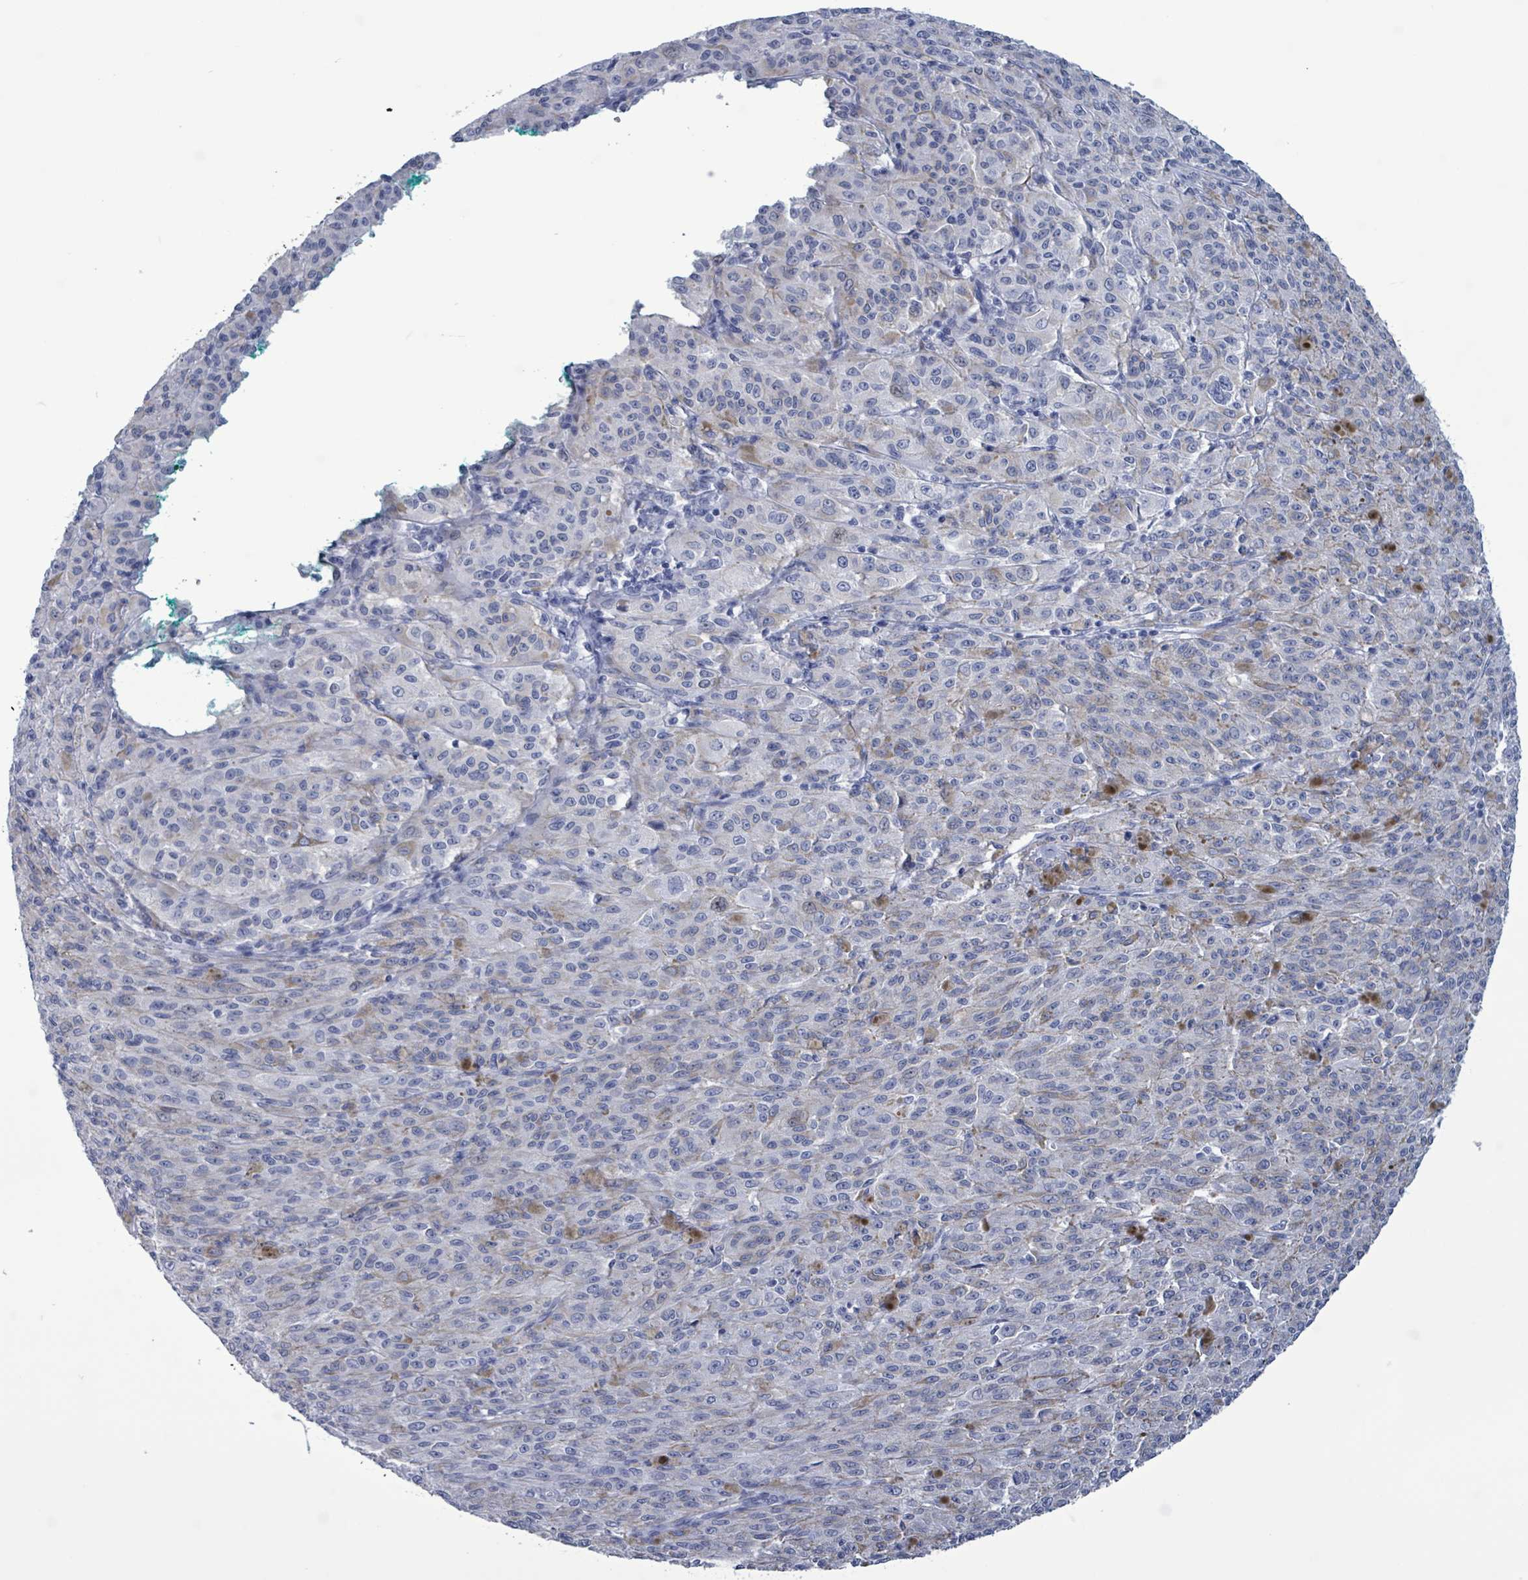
{"staining": {"intensity": "negative", "quantity": "none", "location": "none"}, "tissue": "melanoma", "cell_type": "Tumor cells", "image_type": "cancer", "snomed": [{"axis": "morphology", "description": "Malignant melanoma, NOS"}, {"axis": "topography", "description": "Skin"}], "caption": "This histopathology image is of melanoma stained with IHC to label a protein in brown with the nuclei are counter-stained blue. There is no positivity in tumor cells.", "gene": "NKX2-1", "patient": {"sex": "female", "age": 52}}